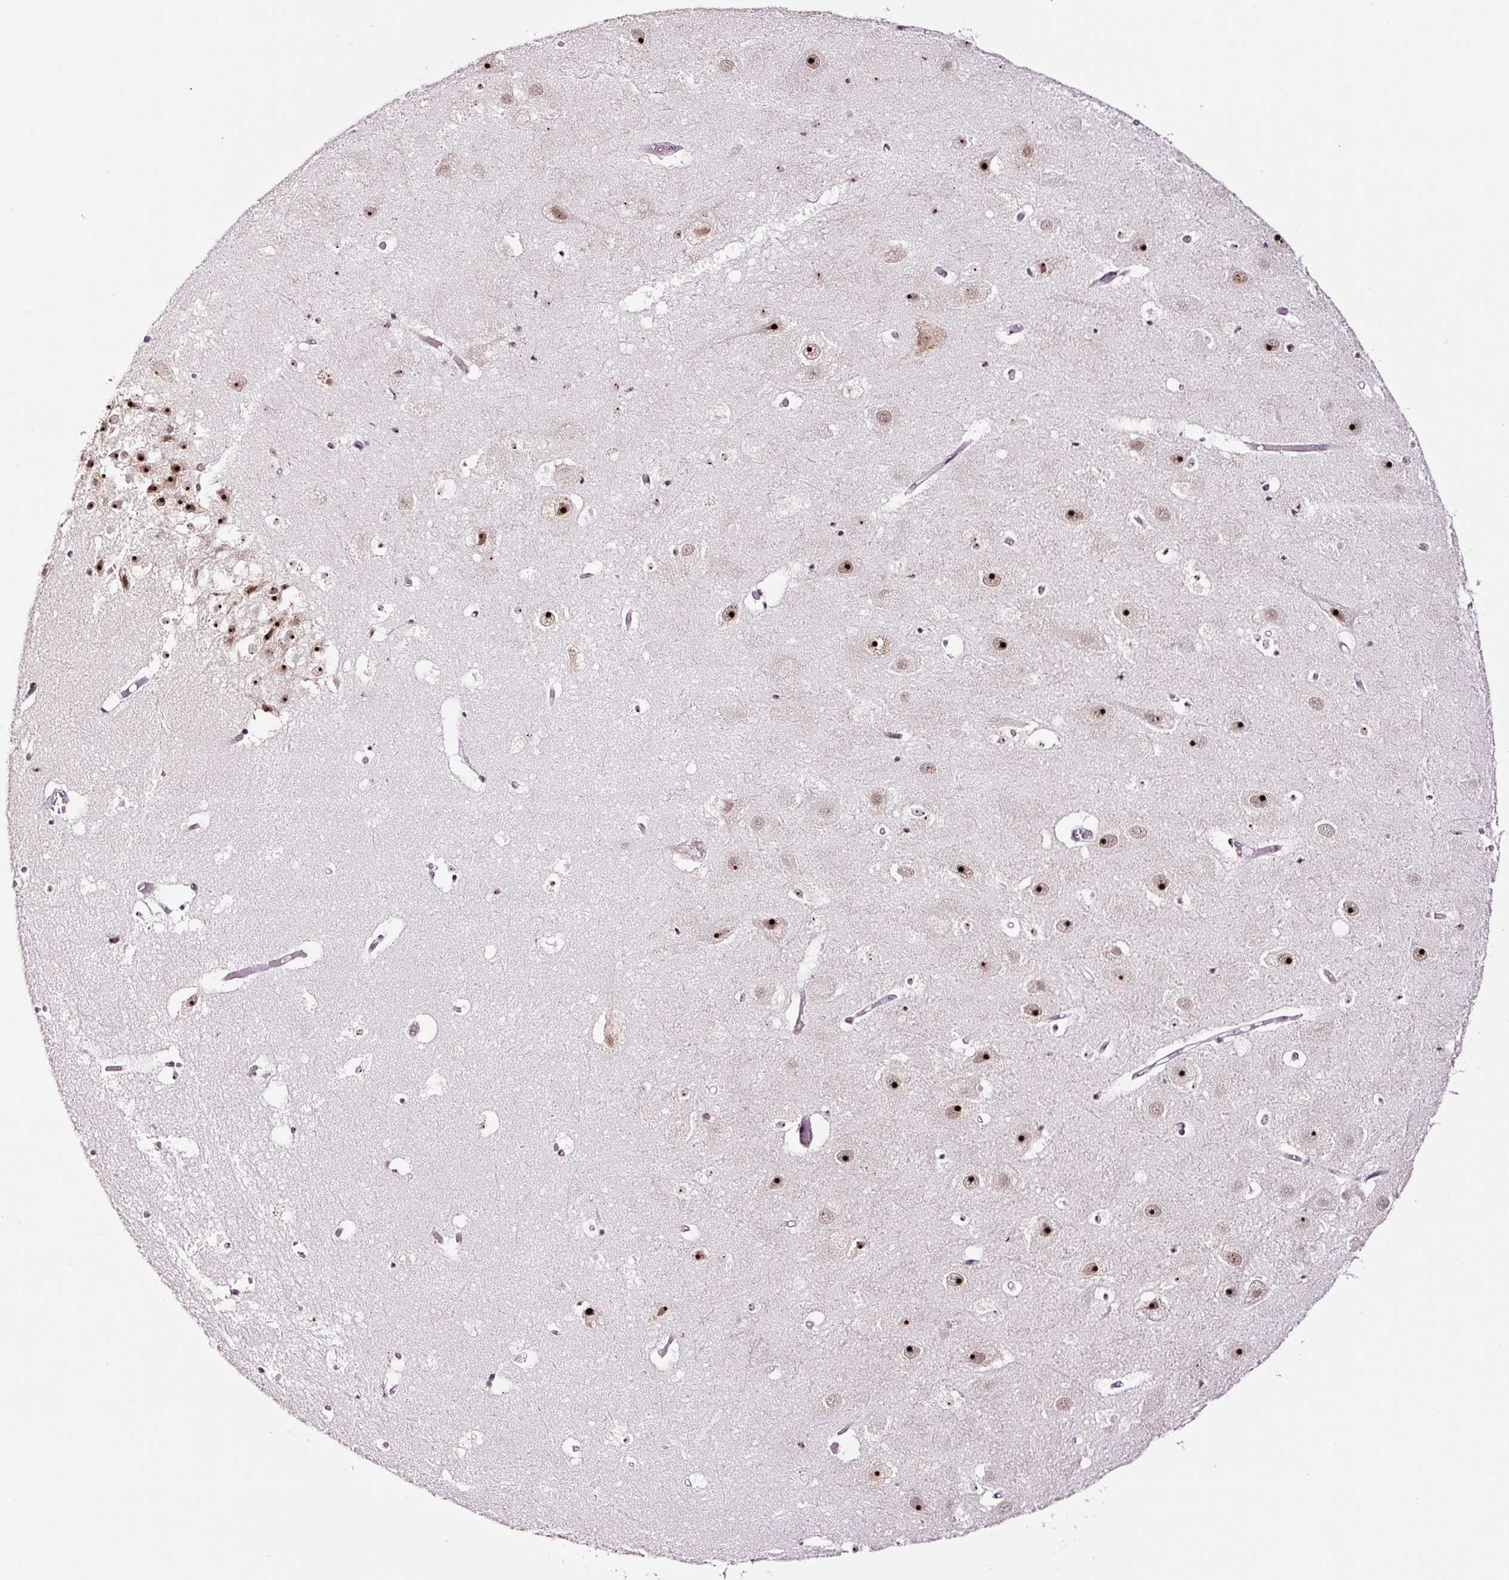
{"staining": {"intensity": "moderate", "quantity": "<25%", "location": "nuclear"}, "tissue": "hippocampus", "cell_type": "Glial cells", "image_type": "normal", "snomed": [{"axis": "morphology", "description": "Normal tissue, NOS"}, {"axis": "topography", "description": "Hippocampus"}], "caption": "Normal hippocampus shows moderate nuclear staining in approximately <25% of glial cells, visualized by immunohistochemistry. The protein is stained brown, and the nuclei are stained in blue (DAB IHC with brightfield microscopy, high magnification).", "gene": "GNL3", "patient": {"sex": "female", "age": 52}}